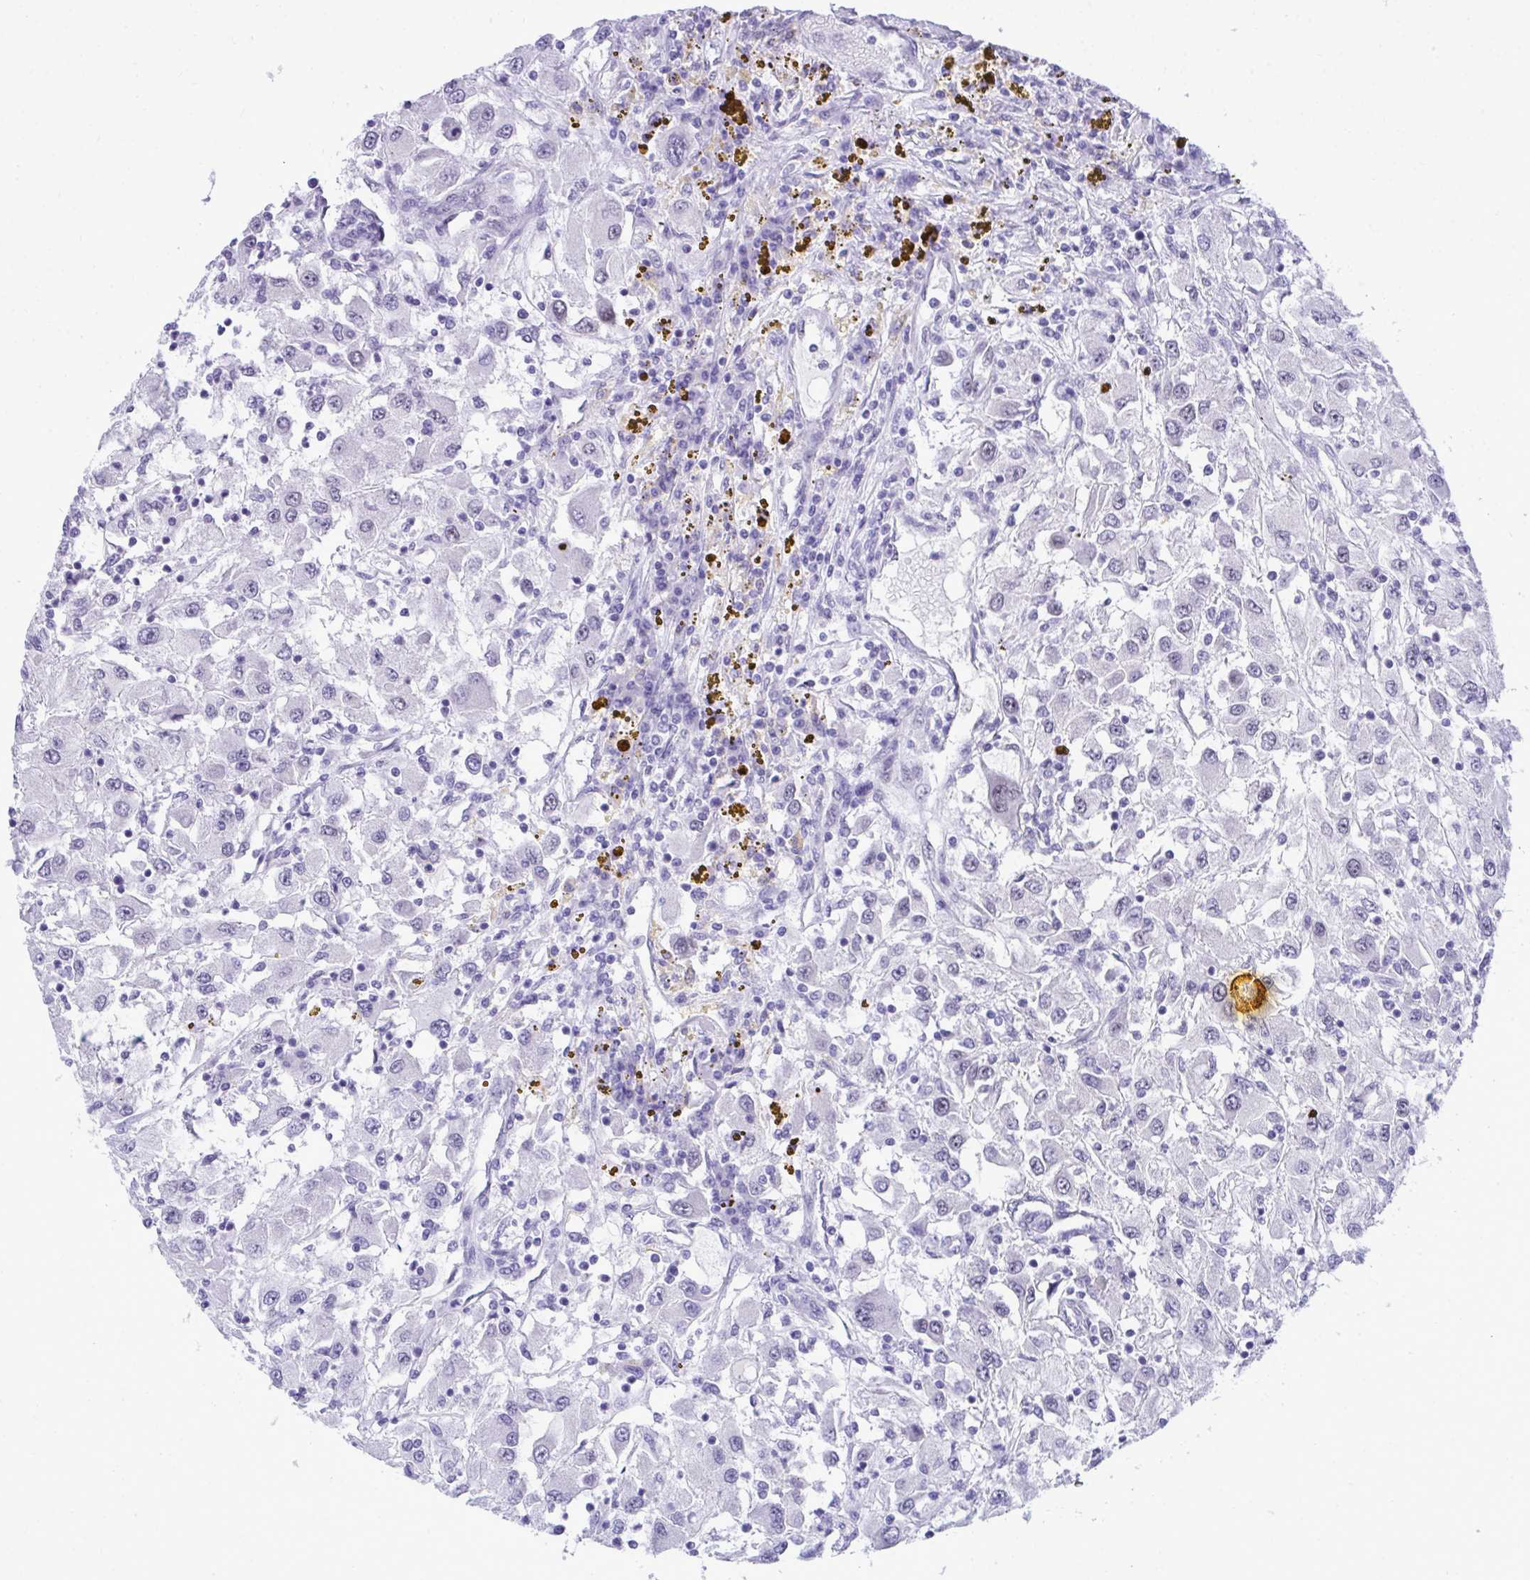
{"staining": {"intensity": "negative", "quantity": "none", "location": "none"}, "tissue": "renal cancer", "cell_type": "Tumor cells", "image_type": "cancer", "snomed": [{"axis": "morphology", "description": "Adenocarcinoma, NOS"}, {"axis": "topography", "description": "Kidney"}], "caption": "Tumor cells are negative for brown protein staining in adenocarcinoma (renal).", "gene": "TEAD4", "patient": {"sex": "female", "age": 67}}